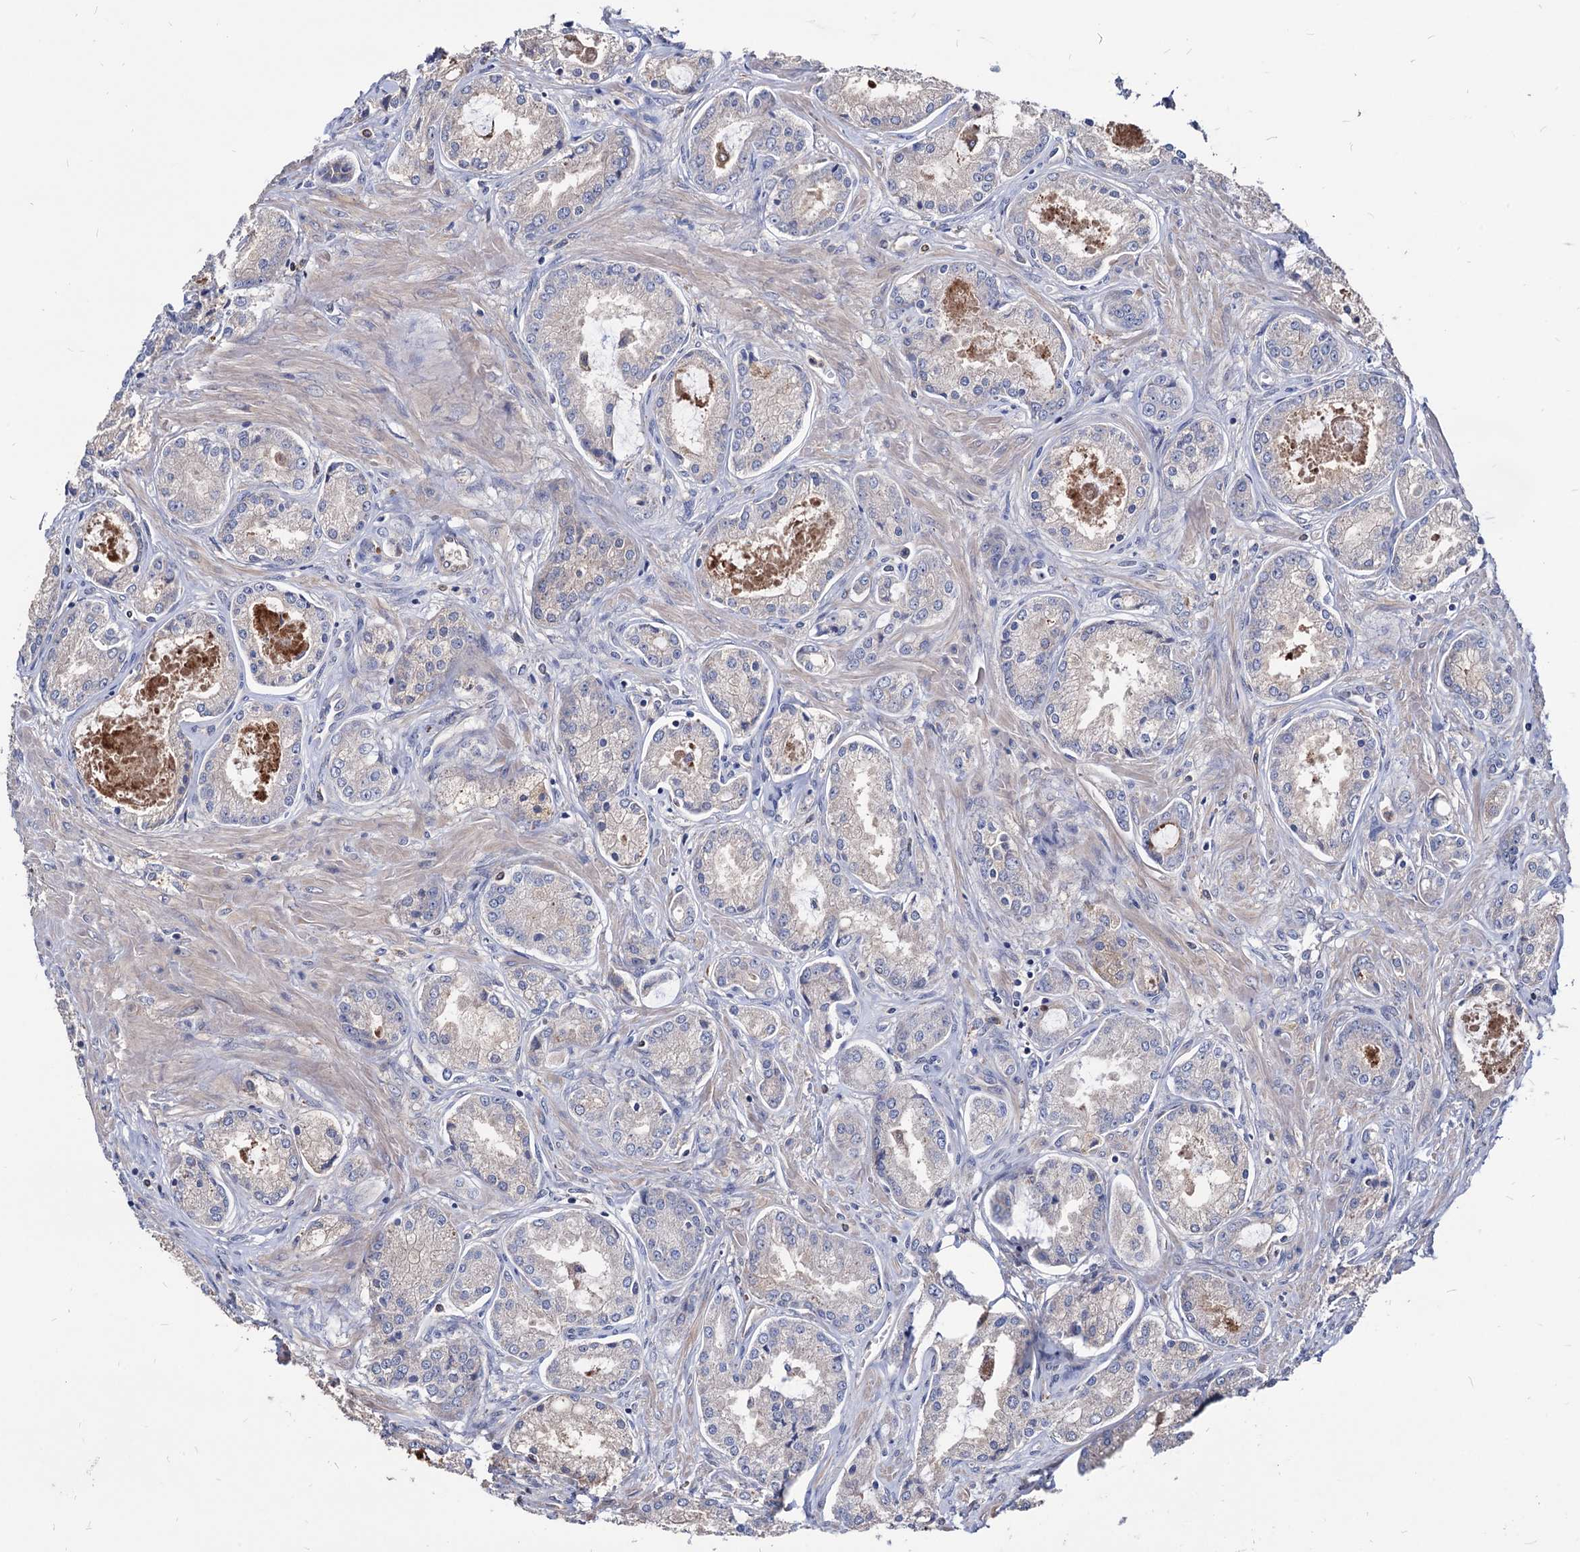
{"staining": {"intensity": "negative", "quantity": "none", "location": "none"}, "tissue": "prostate cancer", "cell_type": "Tumor cells", "image_type": "cancer", "snomed": [{"axis": "morphology", "description": "Adenocarcinoma, Low grade"}, {"axis": "topography", "description": "Prostate"}], "caption": "The immunohistochemistry (IHC) micrograph has no significant staining in tumor cells of low-grade adenocarcinoma (prostate) tissue.", "gene": "CPPED1", "patient": {"sex": "male", "age": 68}}